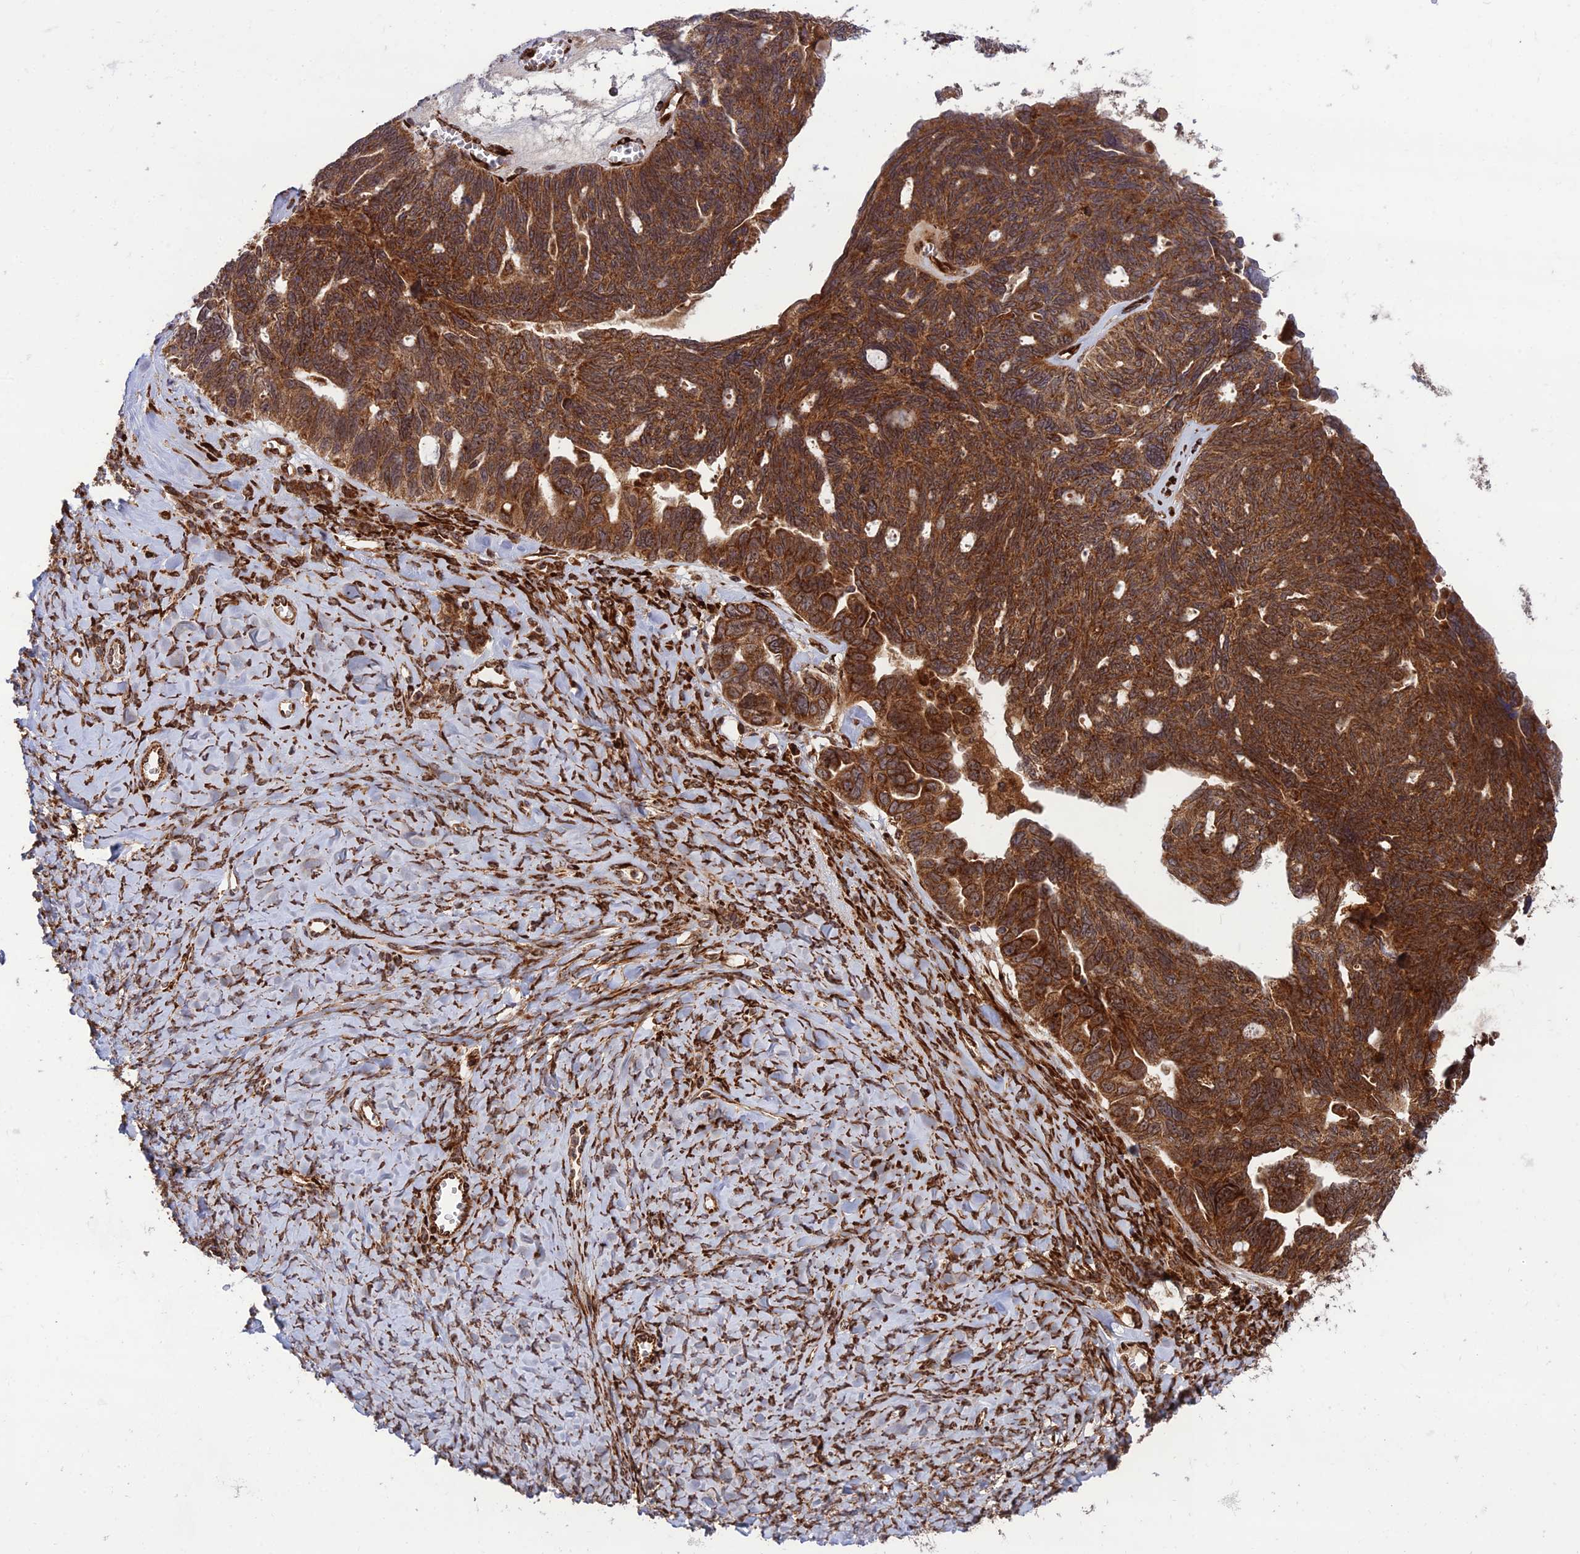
{"staining": {"intensity": "strong", "quantity": ">75%", "location": "cytoplasmic/membranous"}, "tissue": "ovarian cancer", "cell_type": "Tumor cells", "image_type": "cancer", "snomed": [{"axis": "morphology", "description": "Cystadenocarcinoma, serous, NOS"}, {"axis": "topography", "description": "Ovary"}], "caption": "Immunohistochemistry (DAB (3,3'-diaminobenzidine)) staining of human ovarian serous cystadenocarcinoma reveals strong cytoplasmic/membranous protein staining in about >75% of tumor cells. (Stains: DAB (3,3'-diaminobenzidine) in brown, nuclei in blue, Microscopy: brightfield microscopy at high magnification).", "gene": "CRTAP", "patient": {"sex": "female", "age": 79}}